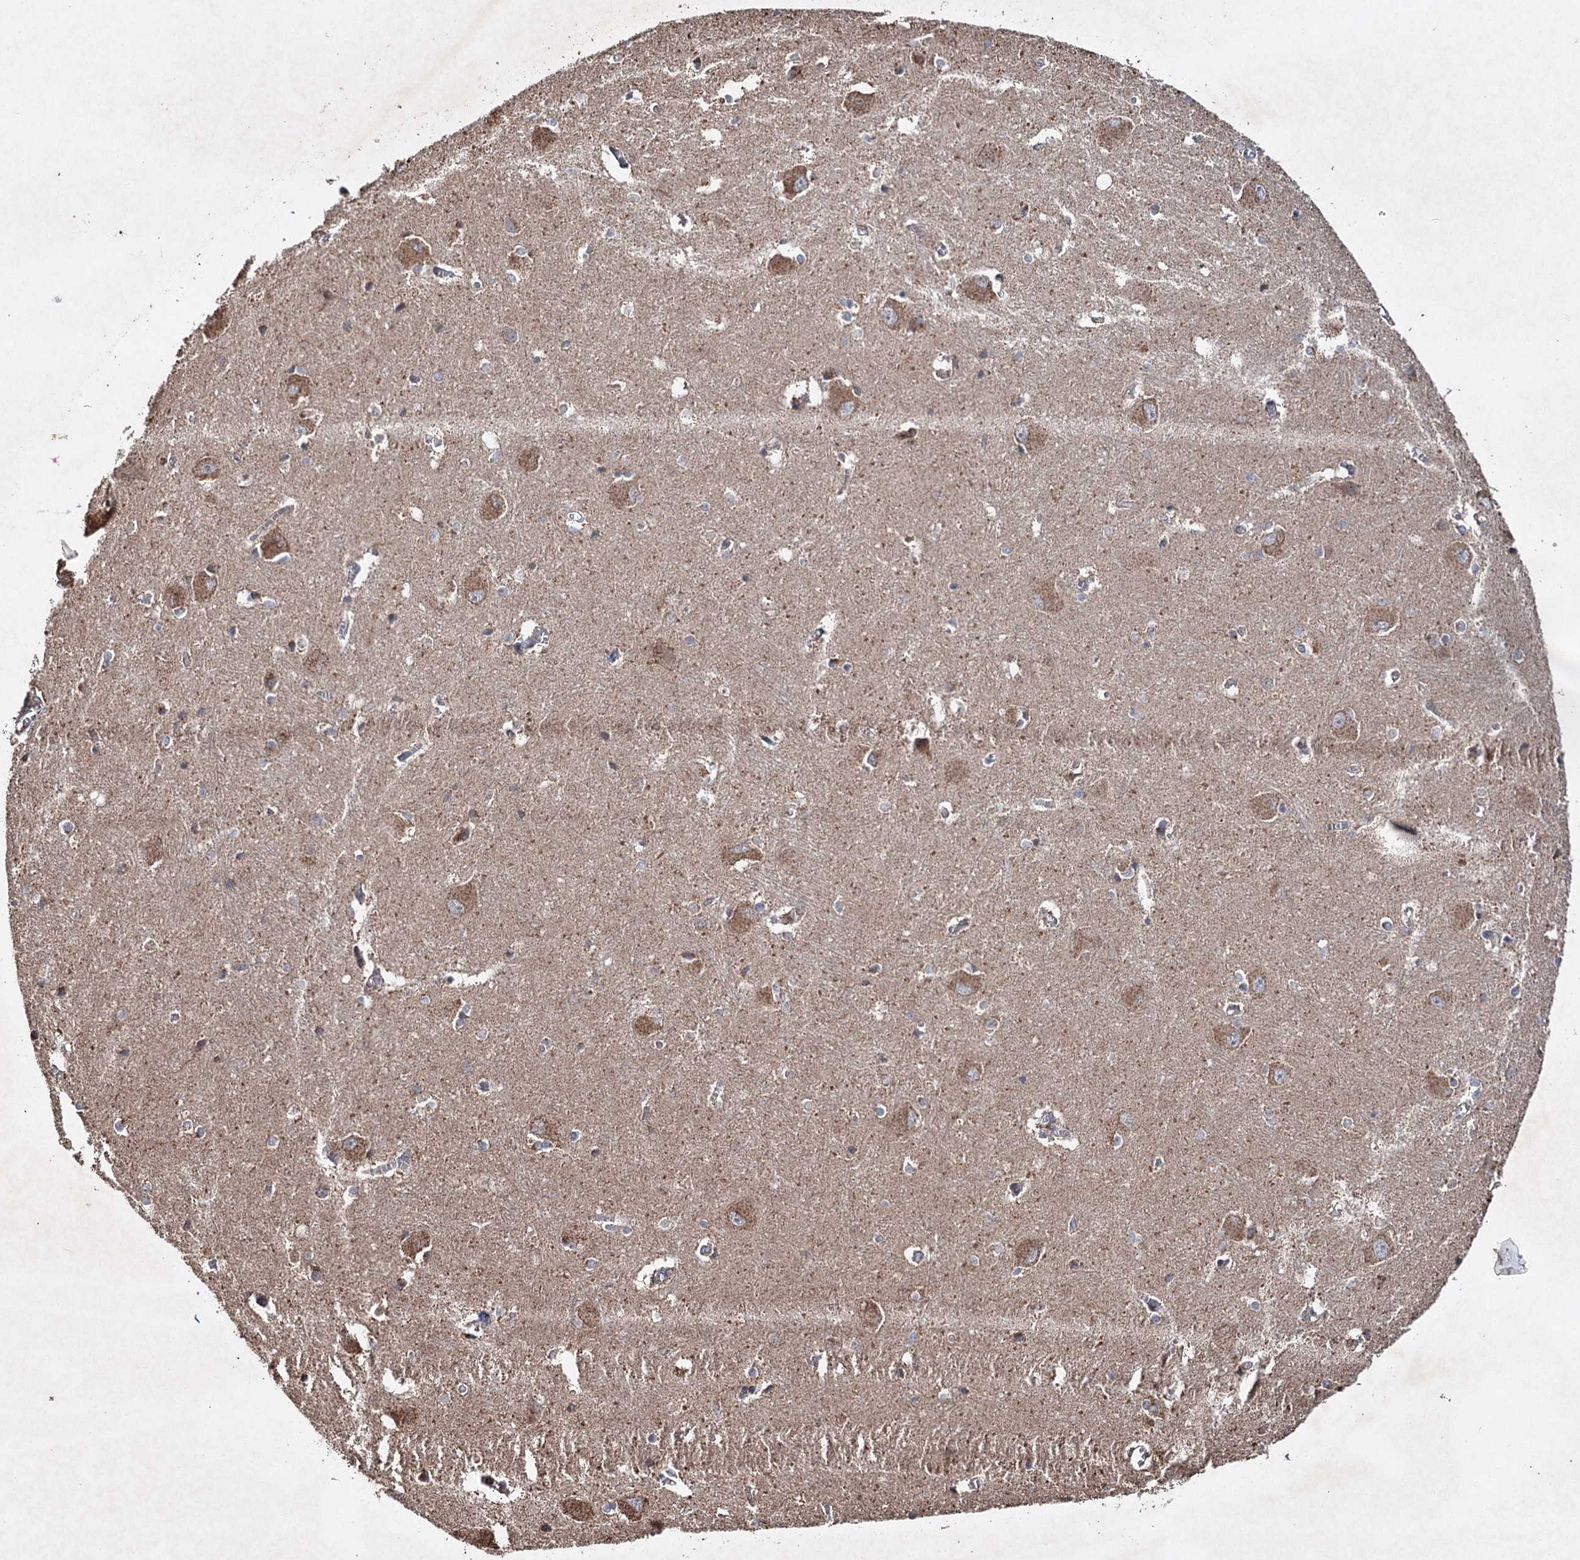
{"staining": {"intensity": "moderate", "quantity": "<25%", "location": "cytoplasmic/membranous"}, "tissue": "caudate", "cell_type": "Glial cells", "image_type": "normal", "snomed": [{"axis": "morphology", "description": "Normal tissue, NOS"}, {"axis": "topography", "description": "Lateral ventricle wall"}], "caption": "A photomicrograph of human caudate stained for a protein displays moderate cytoplasmic/membranous brown staining in glial cells. The staining was performed using DAB, with brown indicating positive protein expression. Nuclei are stained blue with hematoxylin.", "gene": "PIK3CB", "patient": {"sex": "male", "age": 37}}